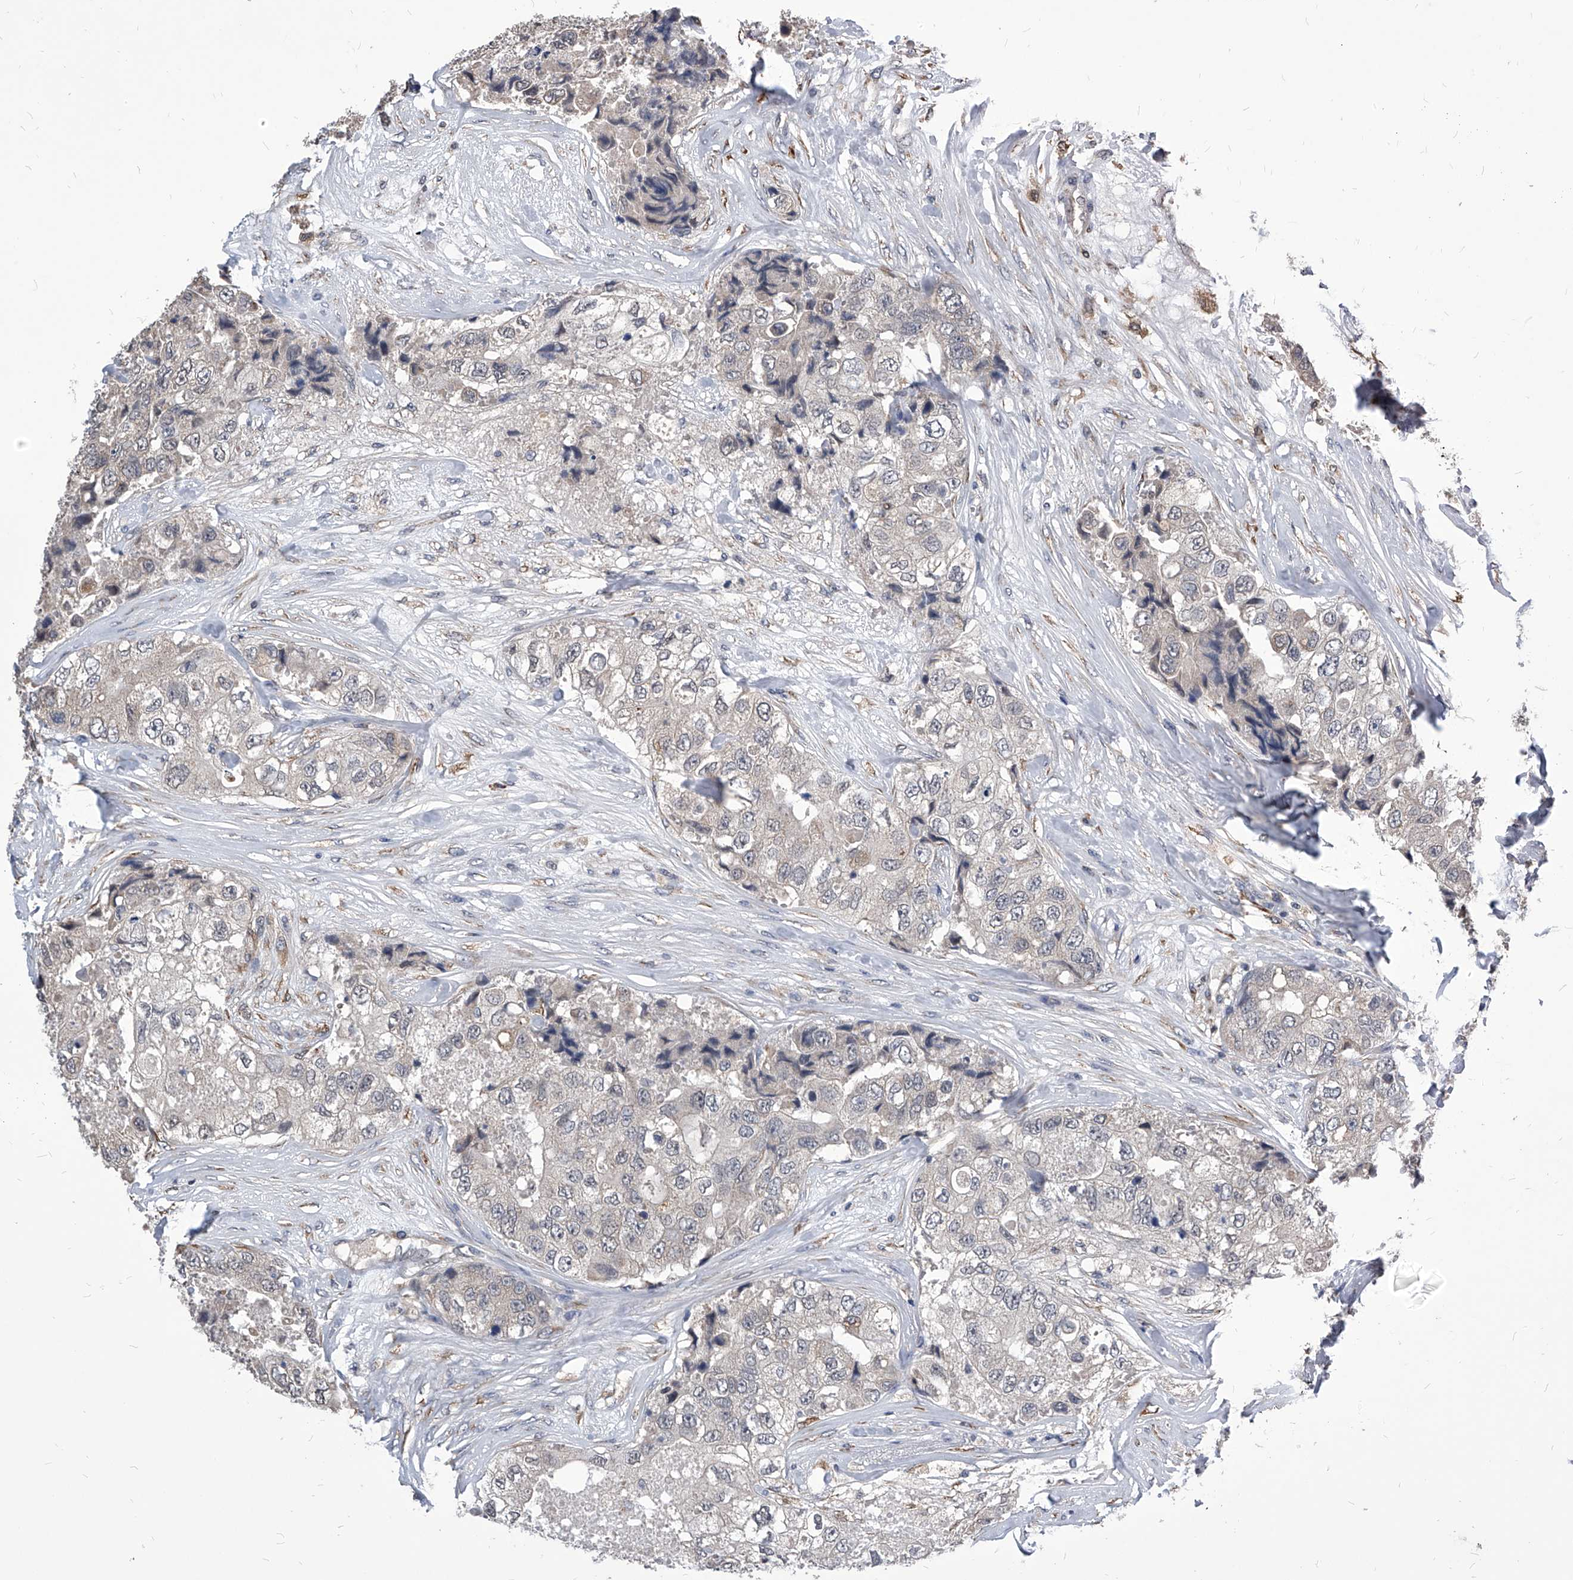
{"staining": {"intensity": "negative", "quantity": "none", "location": "none"}, "tissue": "breast cancer", "cell_type": "Tumor cells", "image_type": "cancer", "snomed": [{"axis": "morphology", "description": "Duct carcinoma"}, {"axis": "topography", "description": "Breast"}], "caption": "Tumor cells show no significant staining in breast cancer.", "gene": "ID1", "patient": {"sex": "female", "age": 62}}